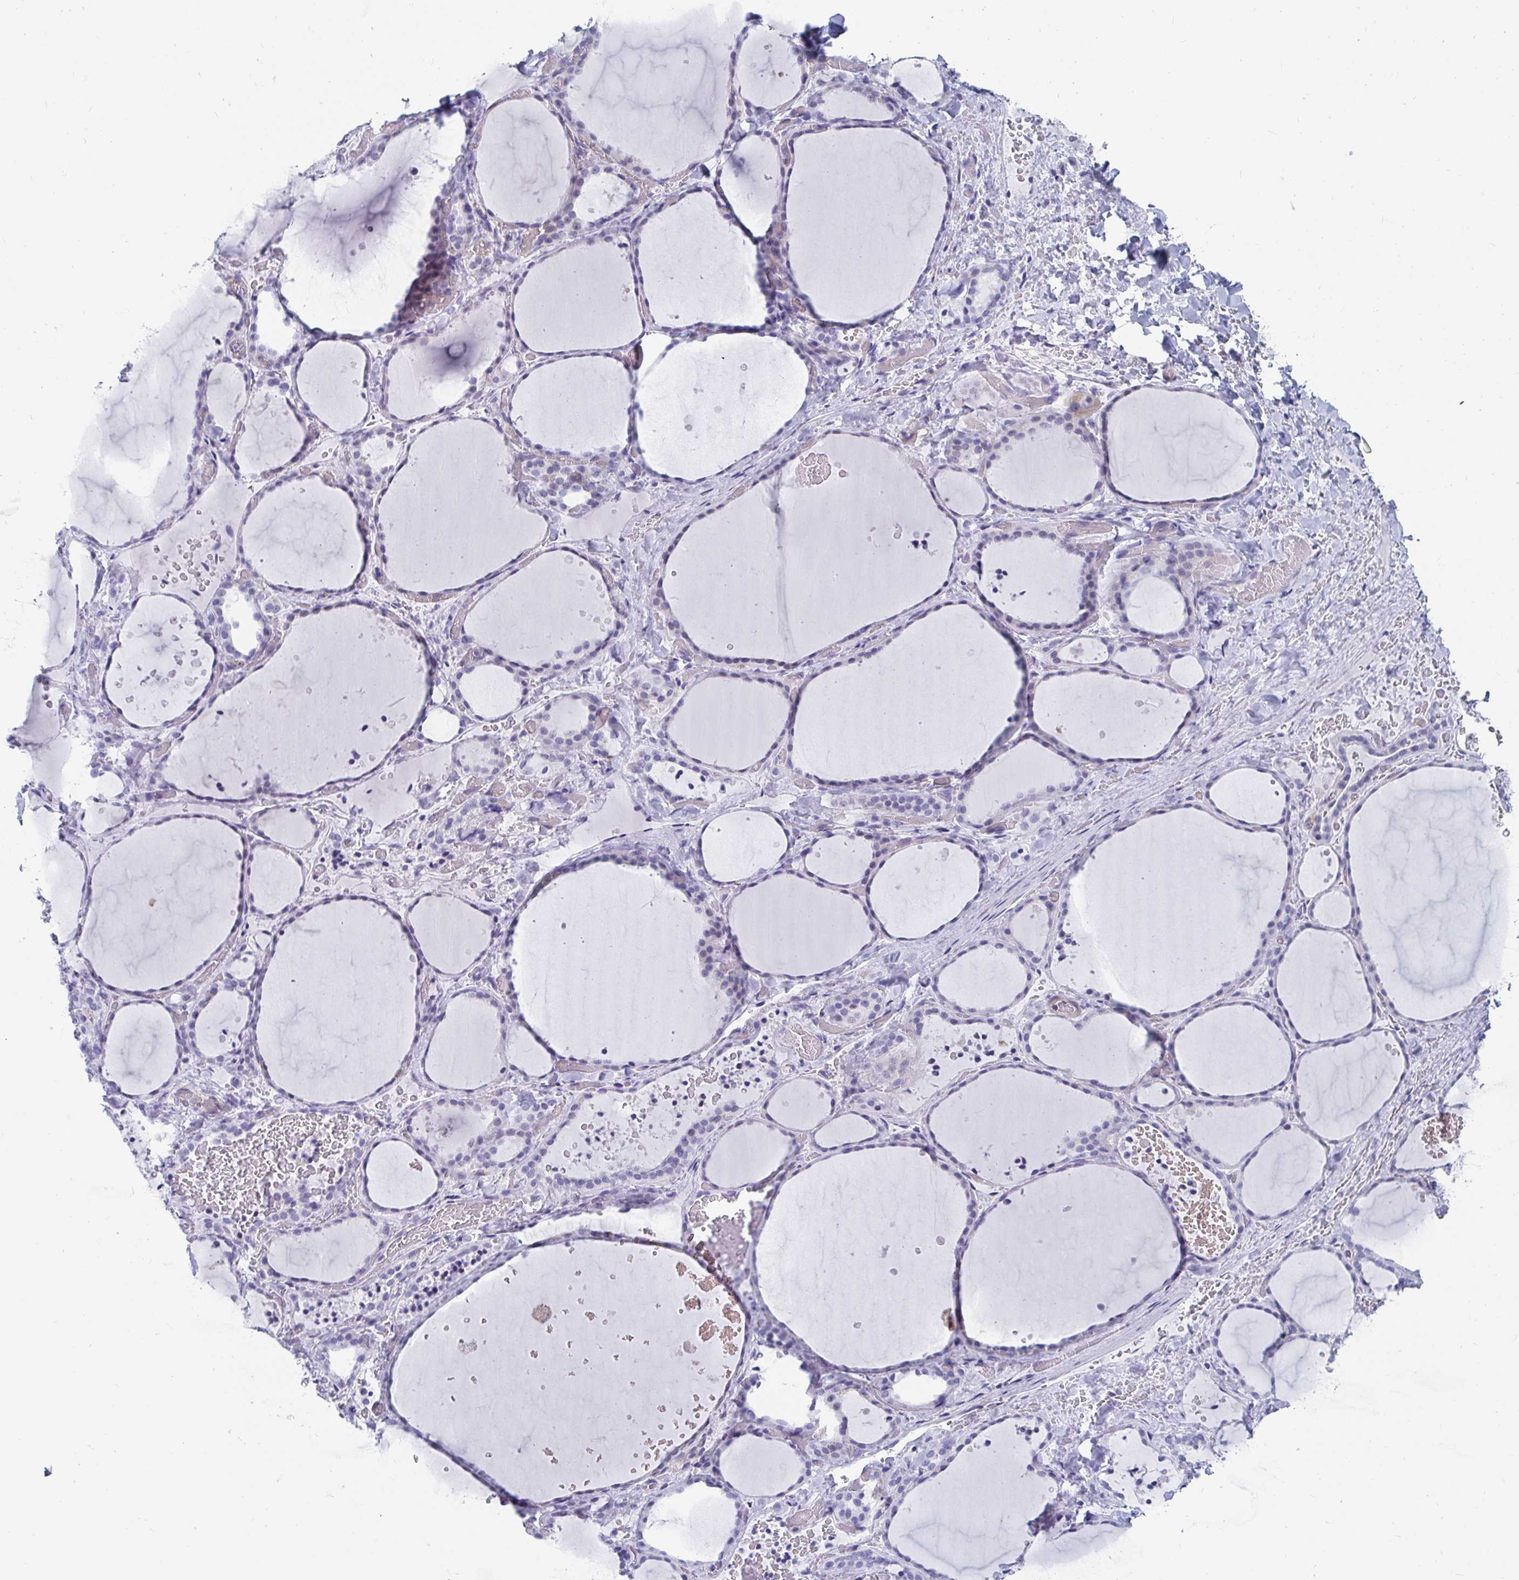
{"staining": {"intensity": "negative", "quantity": "none", "location": "none"}, "tissue": "thyroid gland", "cell_type": "Glandular cells", "image_type": "normal", "snomed": [{"axis": "morphology", "description": "Normal tissue, NOS"}, {"axis": "topography", "description": "Thyroid gland"}], "caption": "DAB immunohistochemical staining of normal thyroid gland demonstrates no significant expression in glandular cells. (DAB IHC, high magnification).", "gene": "ZFP82", "patient": {"sex": "female", "age": 36}}